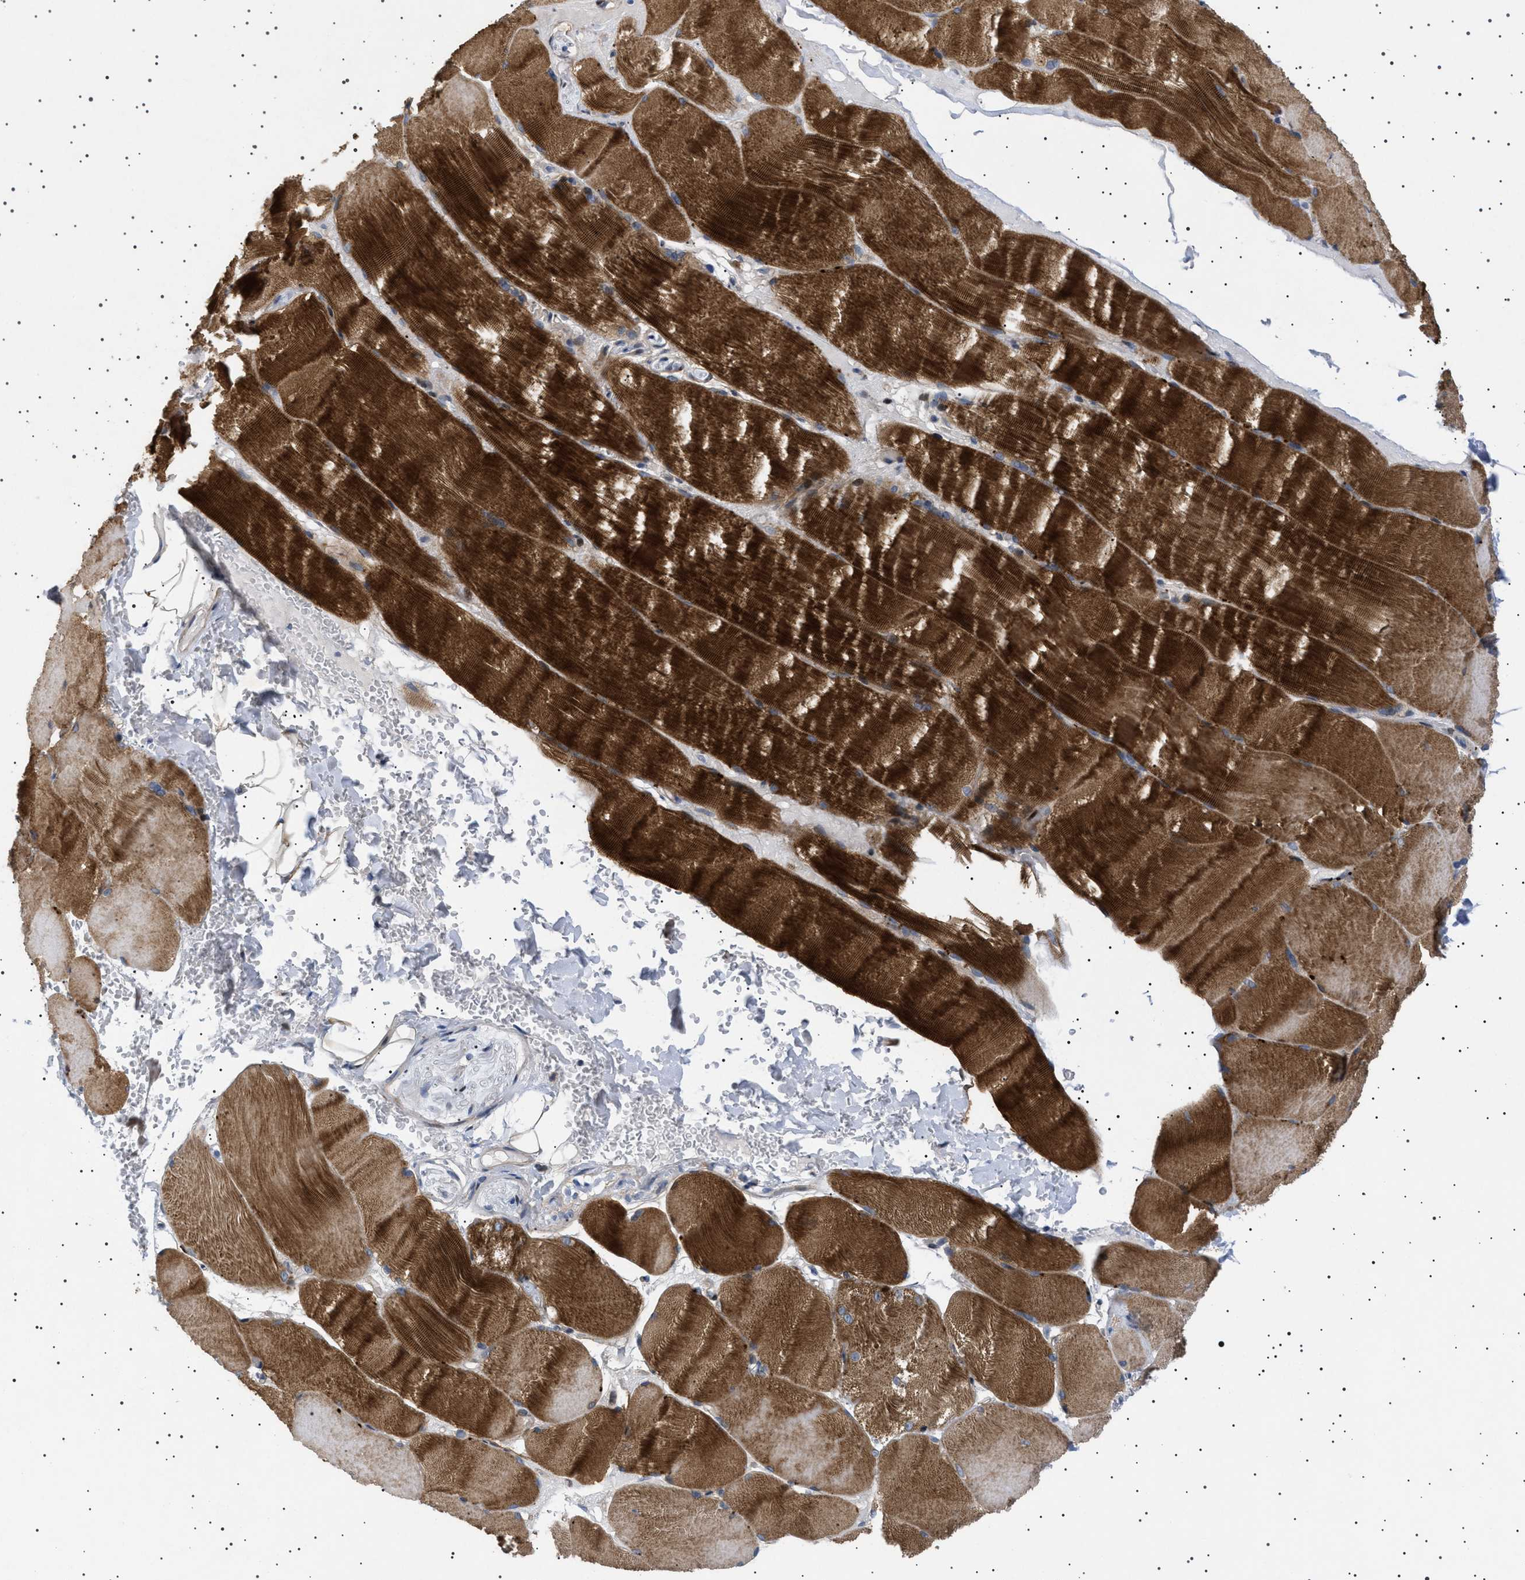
{"staining": {"intensity": "strong", "quantity": ">75%", "location": "cytoplasmic/membranous"}, "tissue": "skeletal muscle", "cell_type": "Myocytes", "image_type": "normal", "snomed": [{"axis": "morphology", "description": "Normal tissue, NOS"}, {"axis": "topography", "description": "Skin"}, {"axis": "topography", "description": "Skeletal muscle"}], "caption": "Immunohistochemical staining of benign human skeletal muscle displays >75% levels of strong cytoplasmic/membranous protein positivity in approximately >75% of myocytes.", "gene": "HTR1A", "patient": {"sex": "male", "age": 83}}